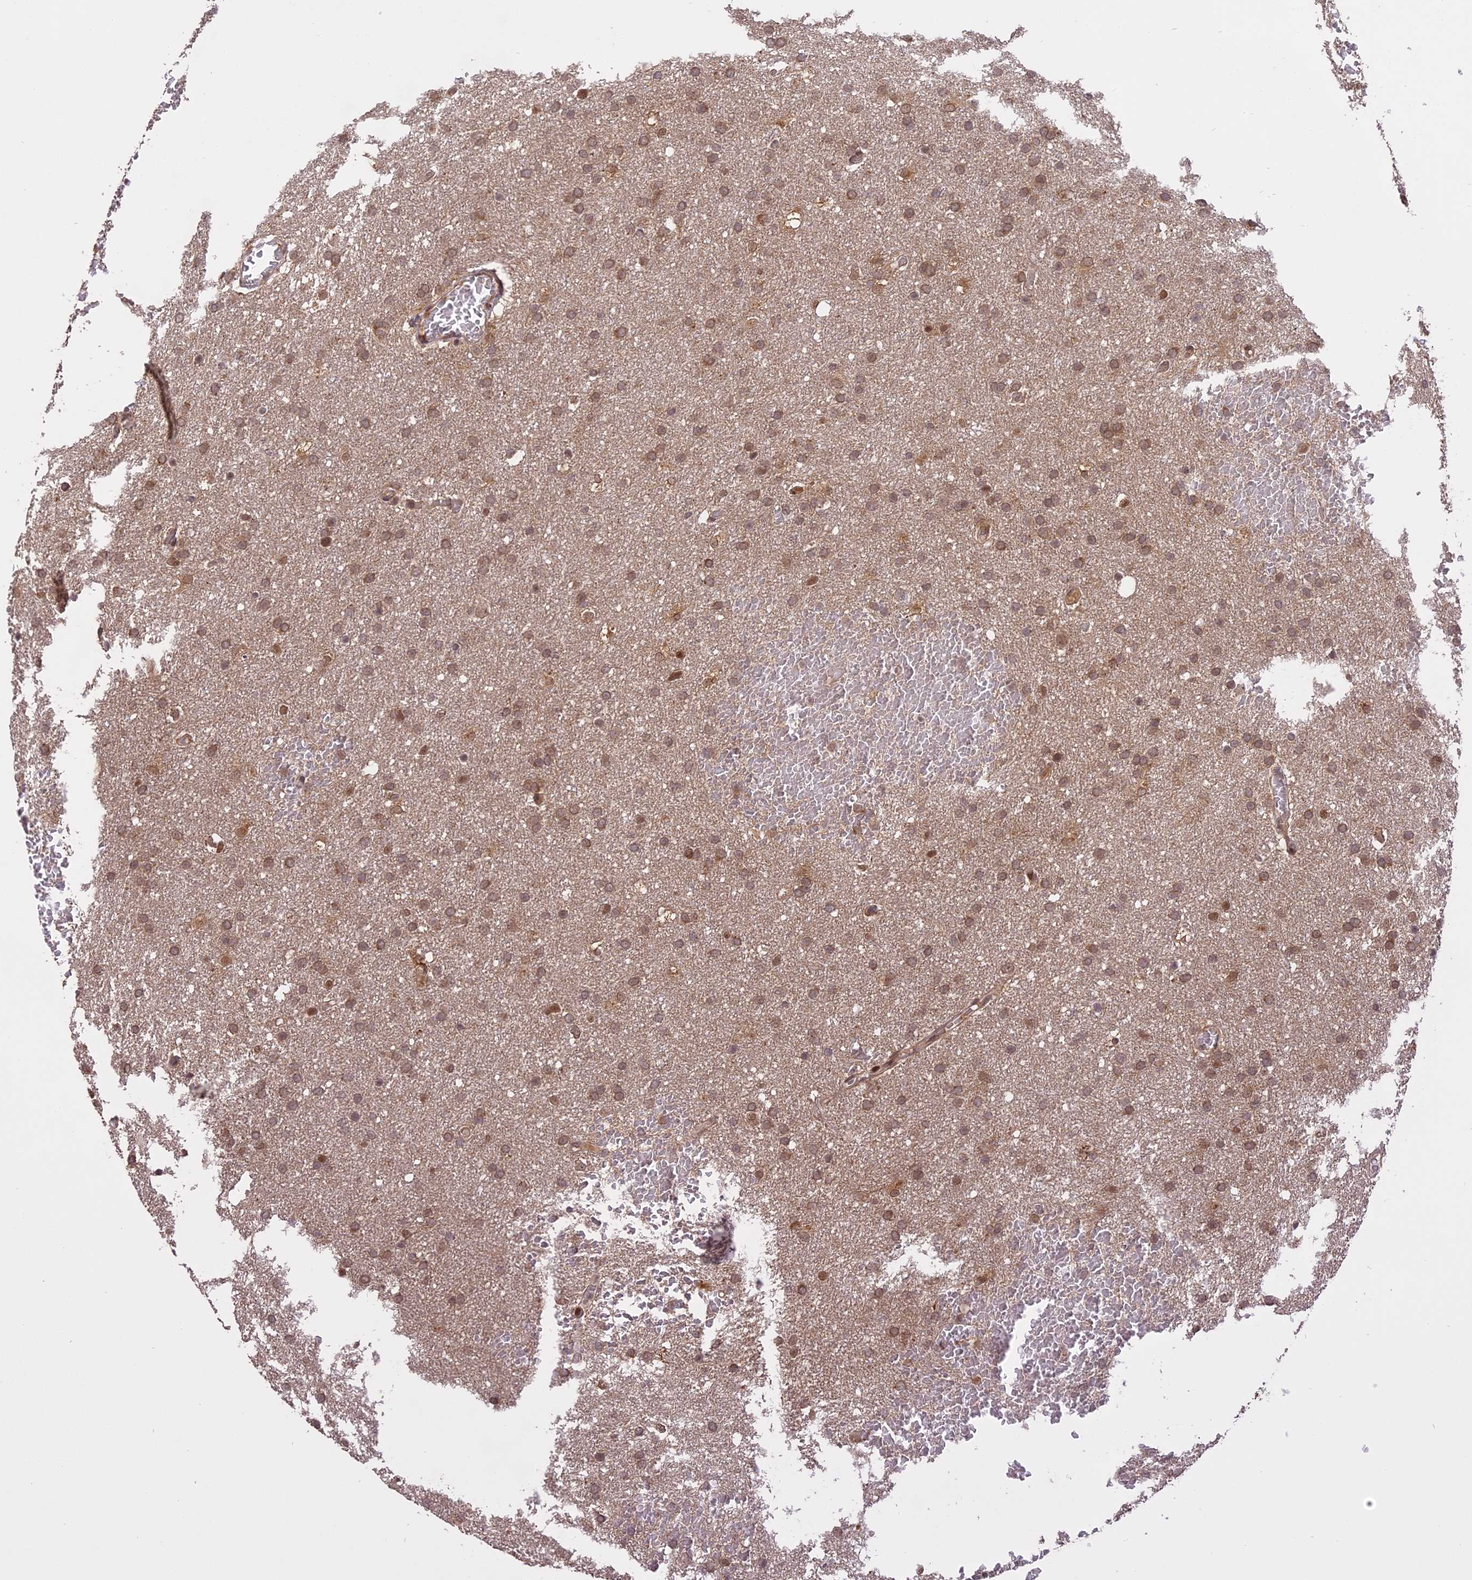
{"staining": {"intensity": "moderate", "quantity": ">75%", "location": "cytoplasmic/membranous,nuclear"}, "tissue": "glioma", "cell_type": "Tumor cells", "image_type": "cancer", "snomed": [{"axis": "morphology", "description": "Glioma, malignant, High grade"}, {"axis": "topography", "description": "Cerebral cortex"}], "caption": "Immunohistochemistry (IHC) image of neoplastic tissue: malignant glioma (high-grade) stained using IHC shows medium levels of moderate protein expression localized specifically in the cytoplasmic/membranous and nuclear of tumor cells, appearing as a cytoplasmic/membranous and nuclear brown color.", "gene": "PRELID2", "patient": {"sex": "female", "age": 36}}